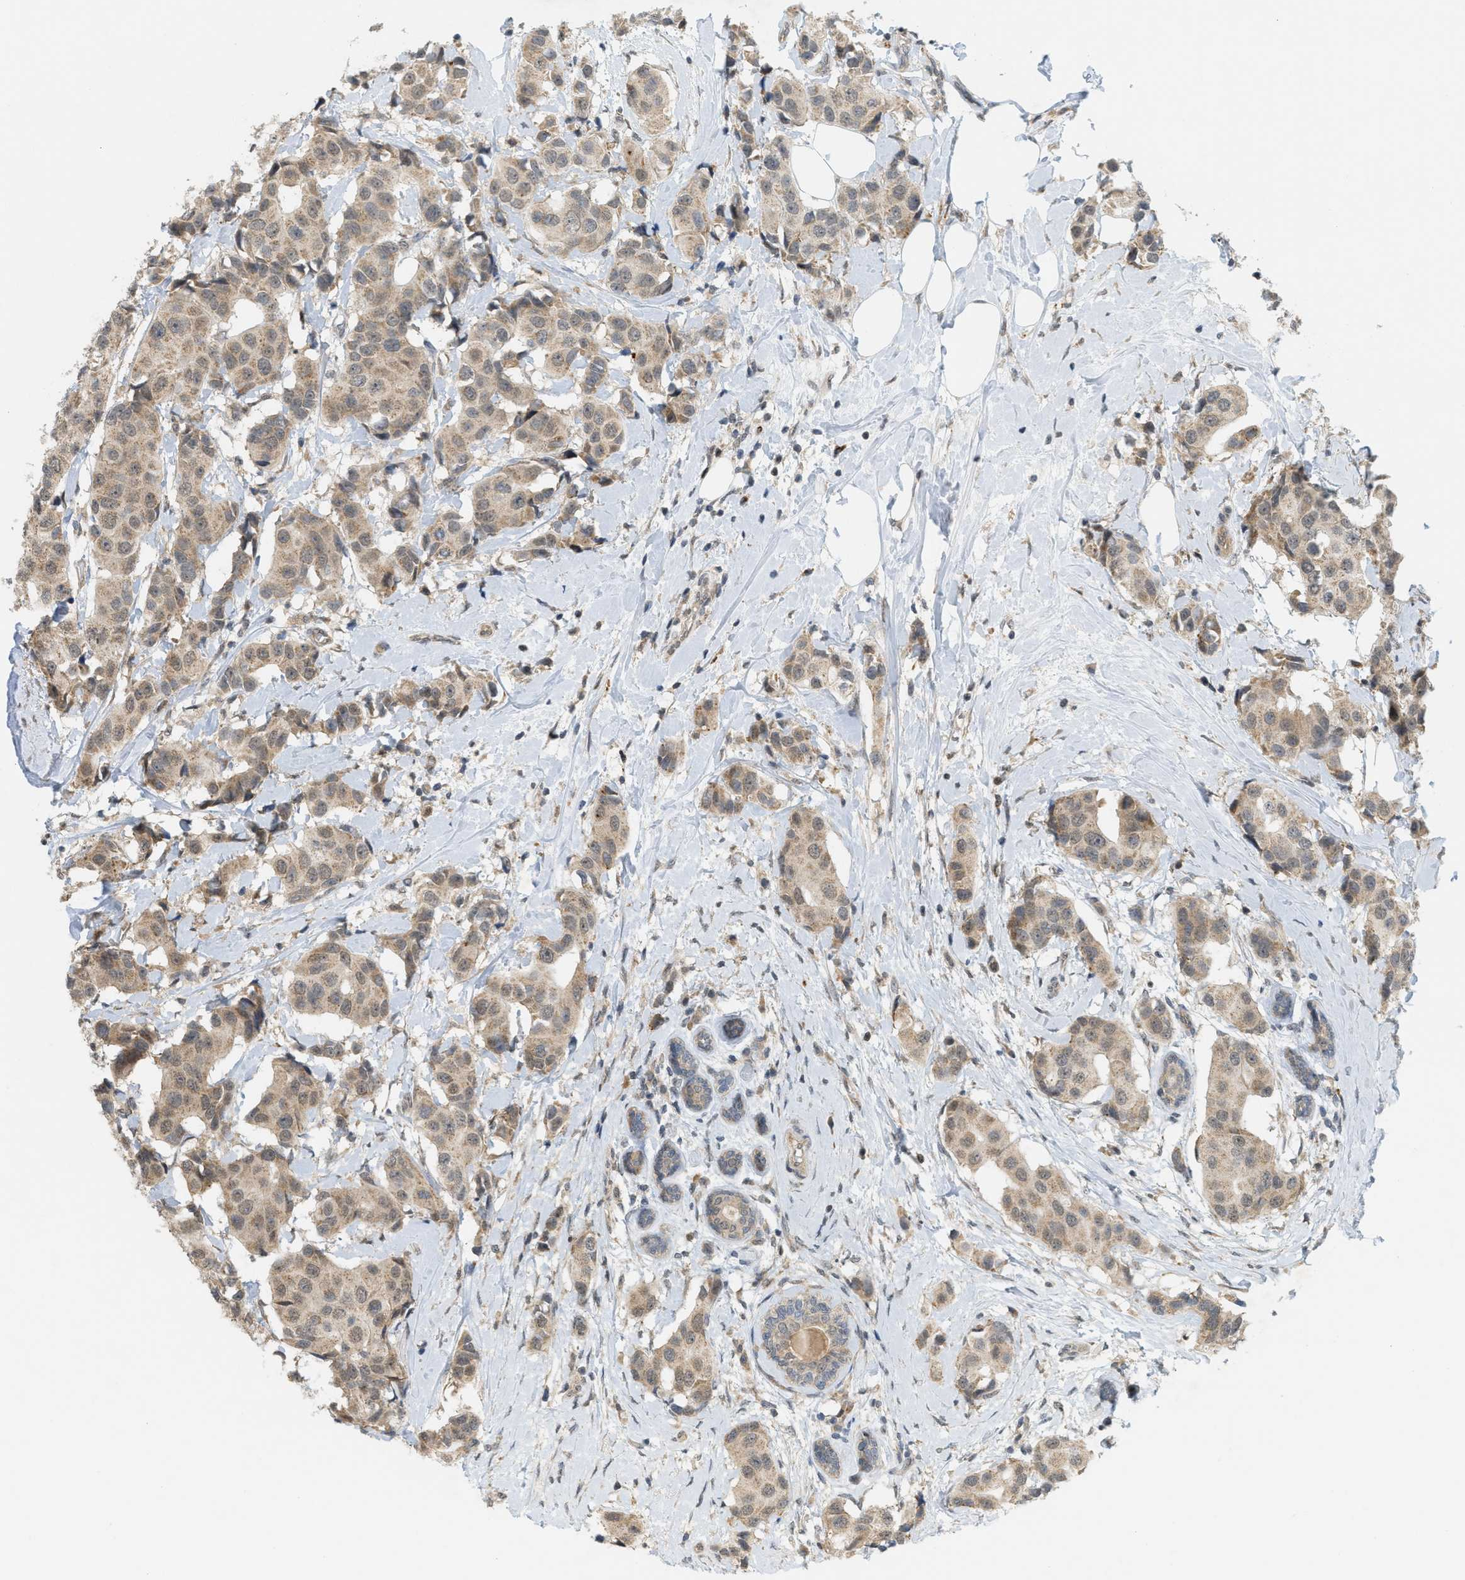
{"staining": {"intensity": "weak", "quantity": ">75%", "location": "cytoplasmic/membranous"}, "tissue": "breast cancer", "cell_type": "Tumor cells", "image_type": "cancer", "snomed": [{"axis": "morphology", "description": "Normal tissue, NOS"}, {"axis": "morphology", "description": "Duct carcinoma"}, {"axis": "topography", "description": "Breast"}], "caption": "DAB immunohistochemical staining of human breast cancer displays weak cytoplasmic/membranous protein expression in about >75% of tumor cells.", "gene": "PRKD1", "patient": {"sex": "female", "age": 39}}